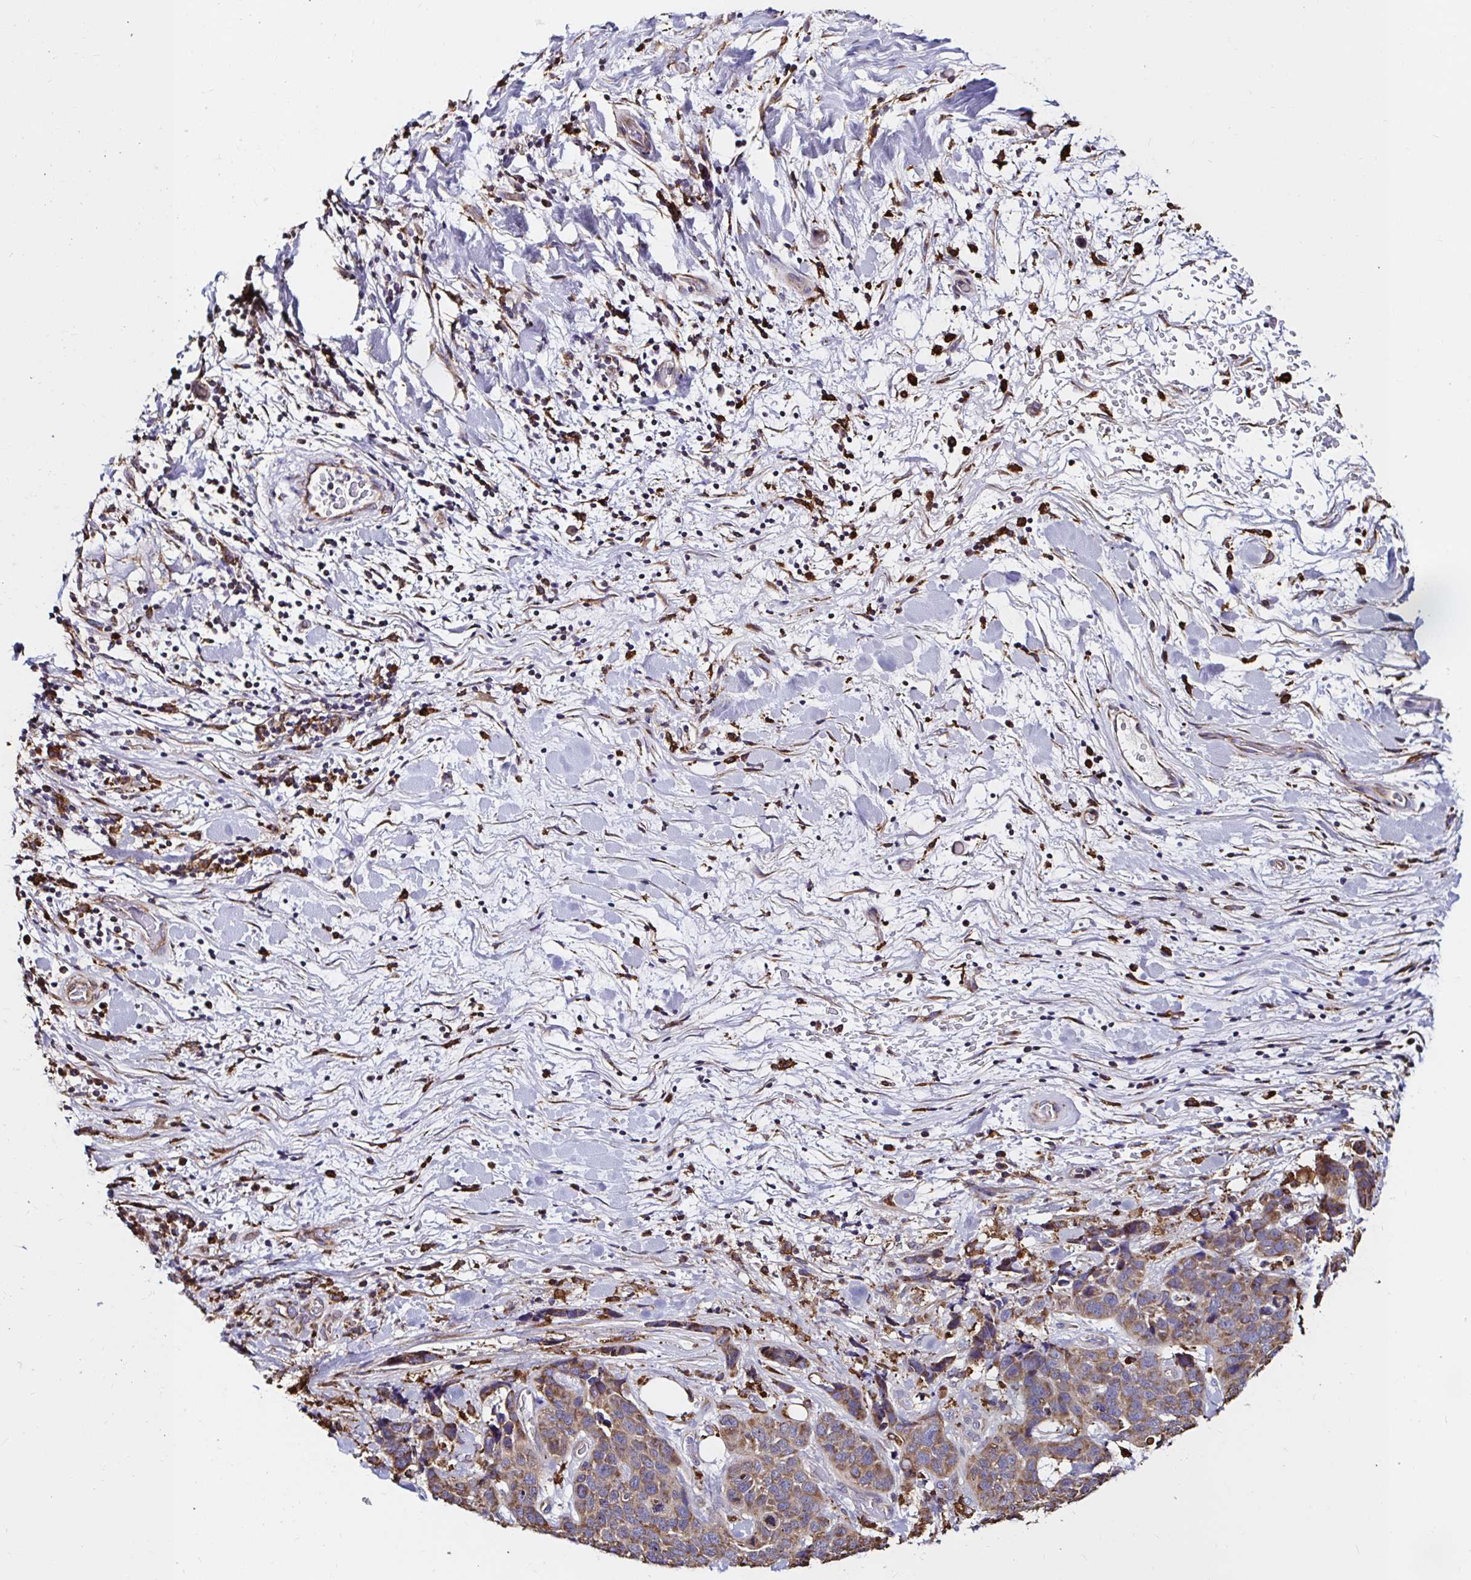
{"staining": {"intensity": "moderate", "quantity": "<25%", "location": "cytoplasmic/membranous"}, "tissue": "lung cancer", "cell_type": "Tumor cells", "image_type": "cancer", "snomed": [{"axis": "morphology", "description": "Squamous cell carcinoma, NOS"}, {"axis": "topography", "description": "Lung"}], "caption": "Immunohistochemistry (IHC) (DAB (3,3'-diaminobenzidine)) staining of squamous cell carcinoma (lung) demonstrates moderate cytoplasmic/membranous protein staining in approximately <25% of tumor cells. The protein of interest is stained brown, and the nuclei are stained in blue (DAB (3,3'-diaminobenzidine) IHC with brightfield microscopy, high magnification).", "gene": "MSR1", "patient": {"sex": "male", "age": 62}}